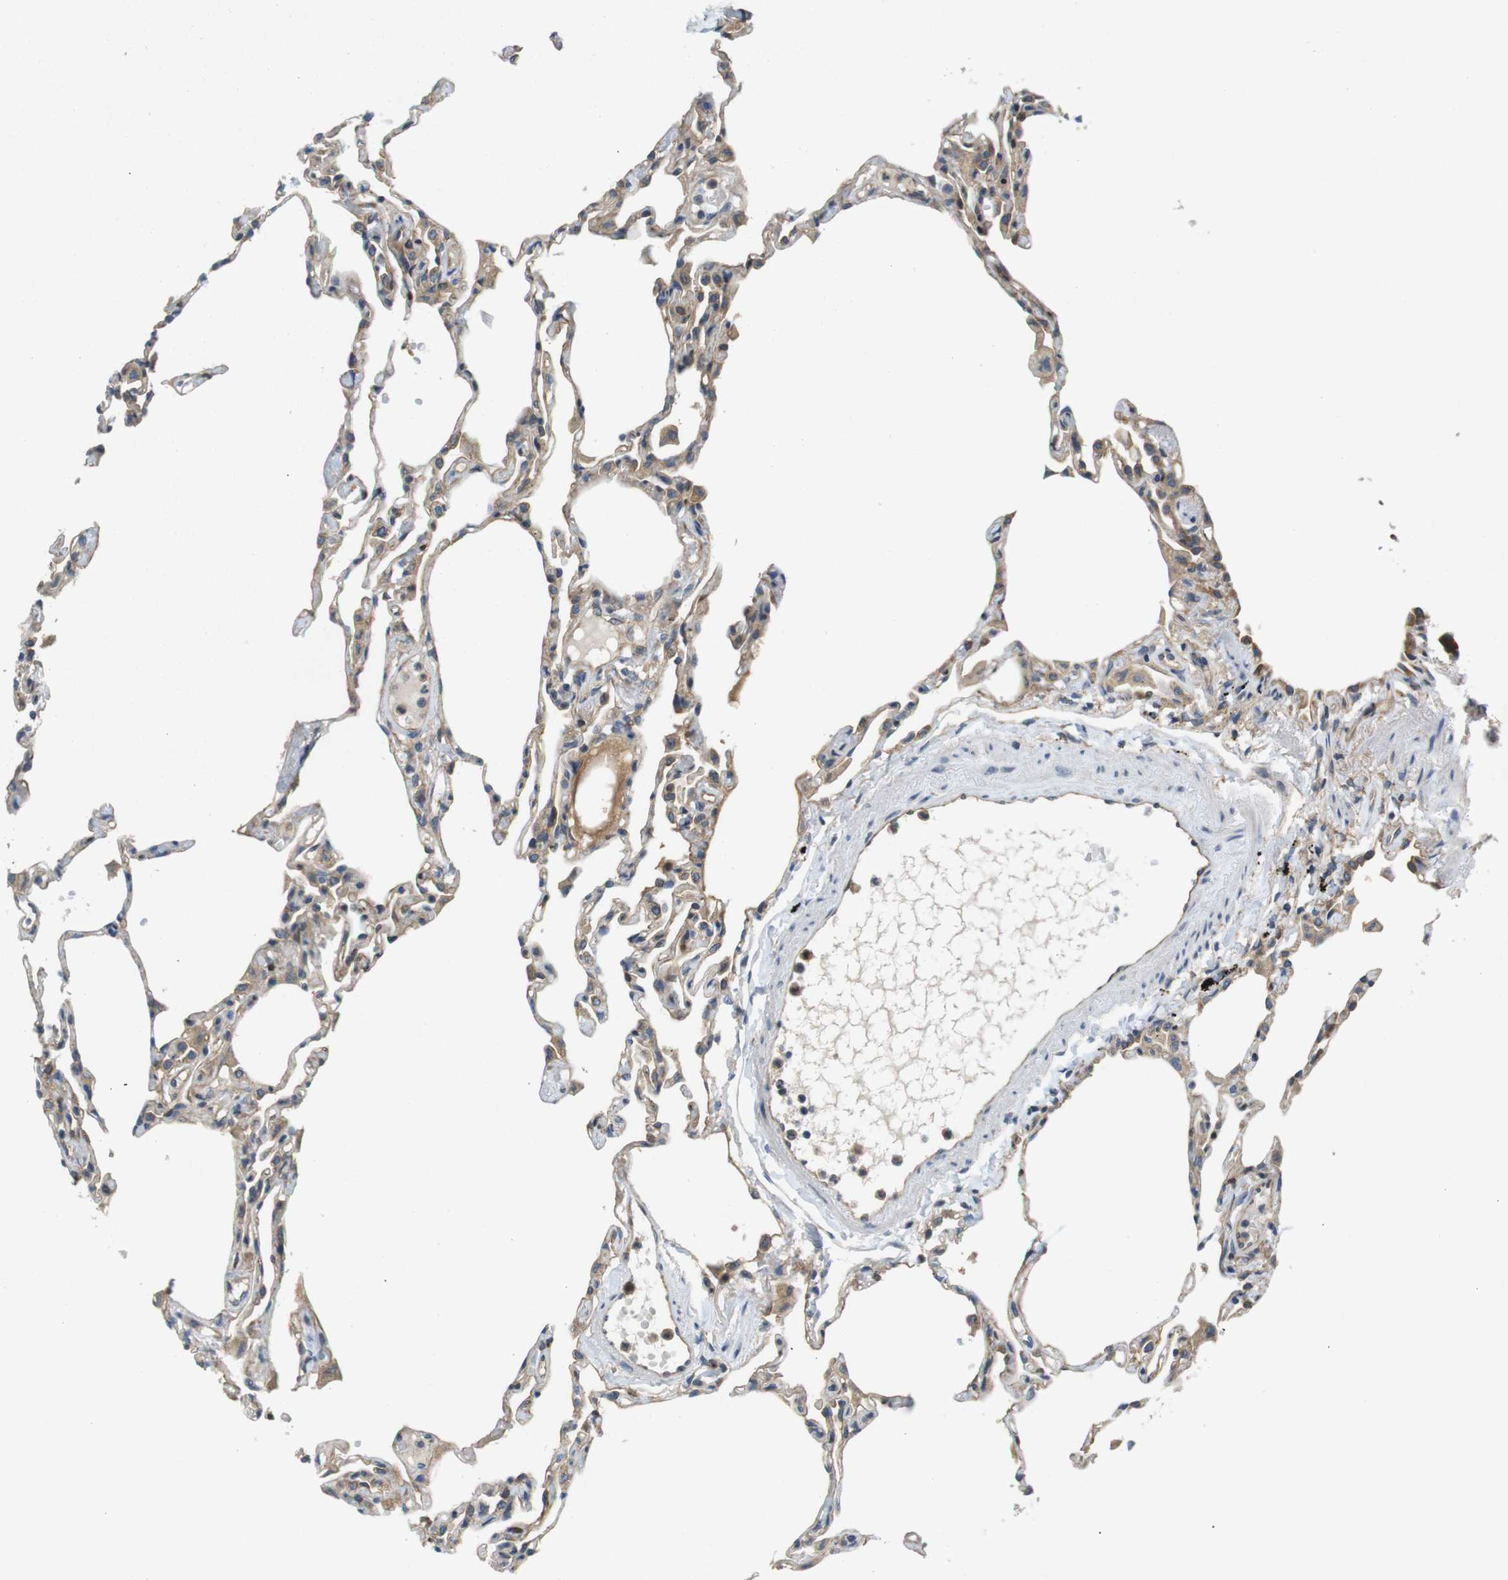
{"staining": {"intensity": "moderate", "quantity": "25%-75%", "location": "cytoplasmic/membranous"}, "tissue": "lung", "cell_type": "Alveolar cells", "image_type": "normal", "snomed": [{"axis": "morphology", "description": "Normal tissue, NOS"}, {"axis": "topography", "description": "Lung"}], "caption": "Immunohistochemistry (IHC) (DAB) staining of benign human lung shows moderate cytoplasmic/membranous protein expression in approximately 25%-75% of alveolar cells. The protein is shown in brown color, while the nuclei are stained blue.", "gene": "PCDH10", "patient": {"sex": "female", "age": 49}}